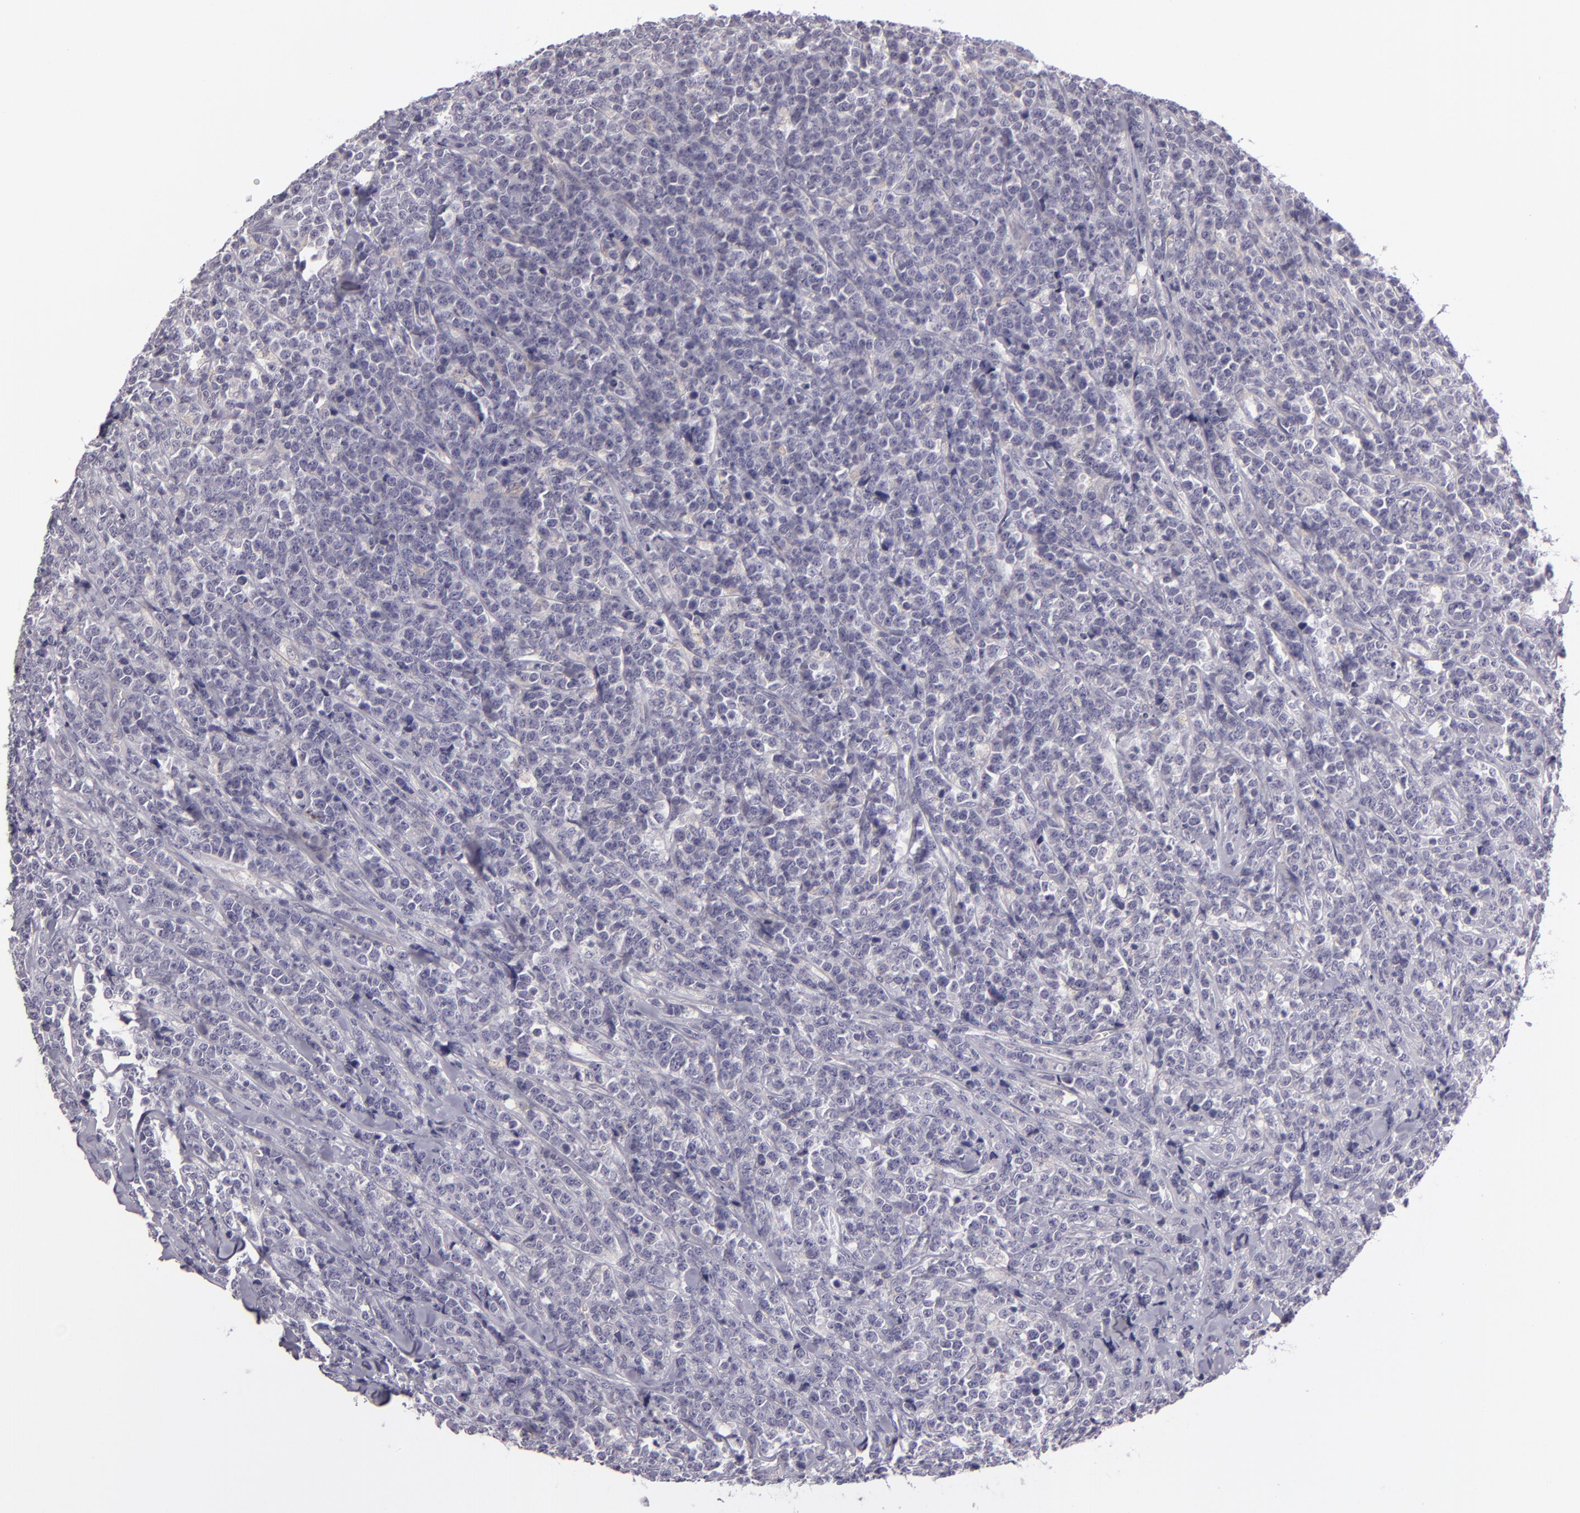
{"staining": {"intensity": "negative", "quantity": "none", "location": "none"}, "tissue": "lymphoma", "cell_type": "Tumor cells", "image_type": "cancer", "snomed": [{"axis": "morphology", "description": "Malignant lymphoma, non-Hodgkin's type, High grade"}, {"axis": "topography", "description": "Small intestine"}, {"axis": "topography", "description": "Colon"}], "caption": "Immunohistochemistry histopathology image of human malignant lymphoma, non-Hodgkin's type (high-grade) stained for a protein (brown), which displays no staining in tumor cells. Brightfield microscopy of immunohistochemistry stained with DAB (3,3'-diaminobenzidine) (brown) and hematoxylin (blue), captured at high magnification.", "gene": "EGFL6", "patient": {"sex": "male", "age": 8}}